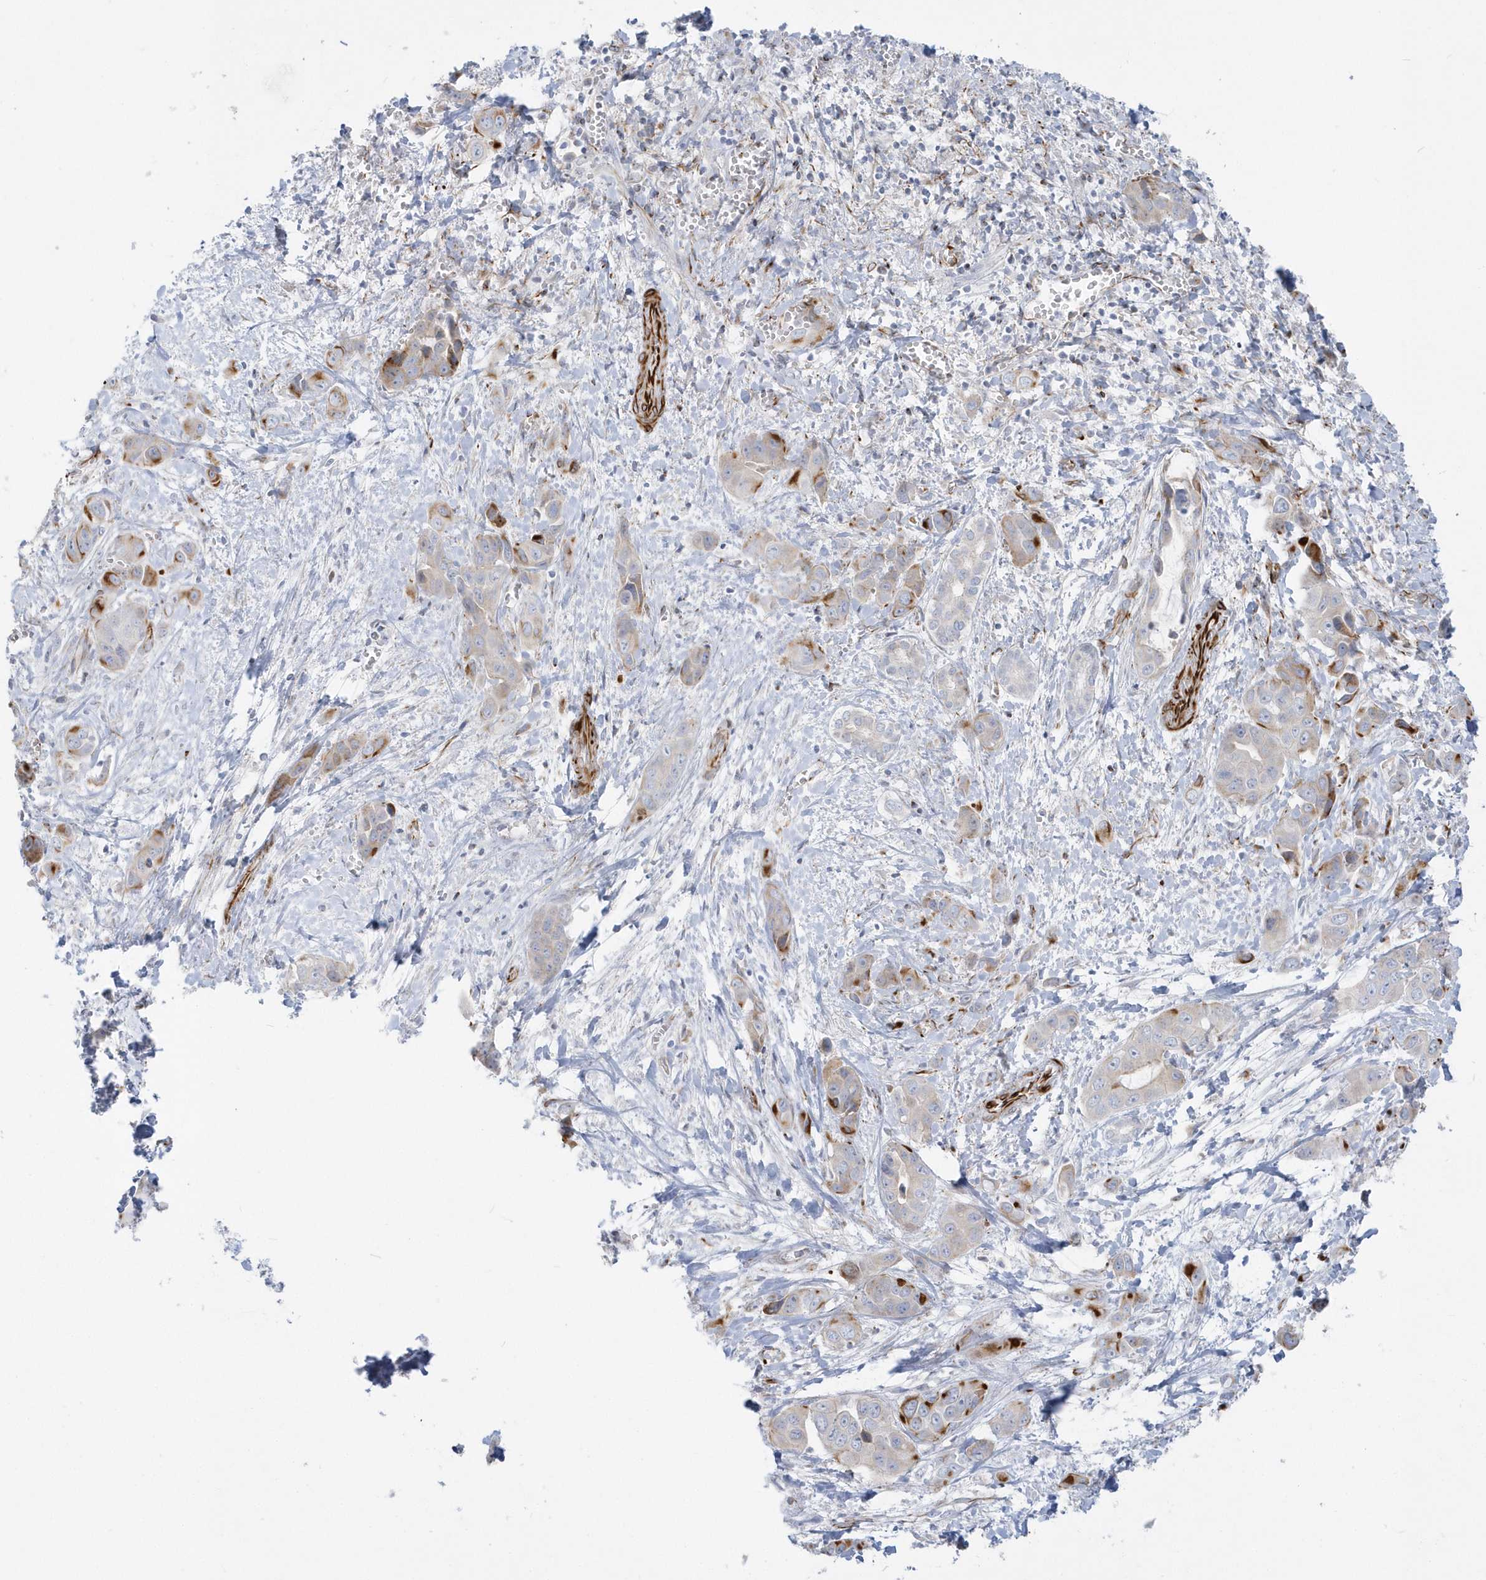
{"staining": {"intensity": "moderate", "quantity": "<25%", "location": "cytoplasmic/membranous"}, "tissue": "liver cancer", "cell_type": "Tumor cells", "image_type": "cancer", "snomed": [{"axis": "morphology", "description": "Cholangiocarcinoma"}, {"axis": "topography", "description": "Liver"}], "caption": "DAB (3,3'-diaminobenzidine) immunohistochemical staining of human liver cholangiocarcinoma demonstrates moderate cytoplasmic/membranous protein positivity in about <25% of tumor cells.", "gene": "PPIL6", "patient": {"sex": "female", "age": 52}}